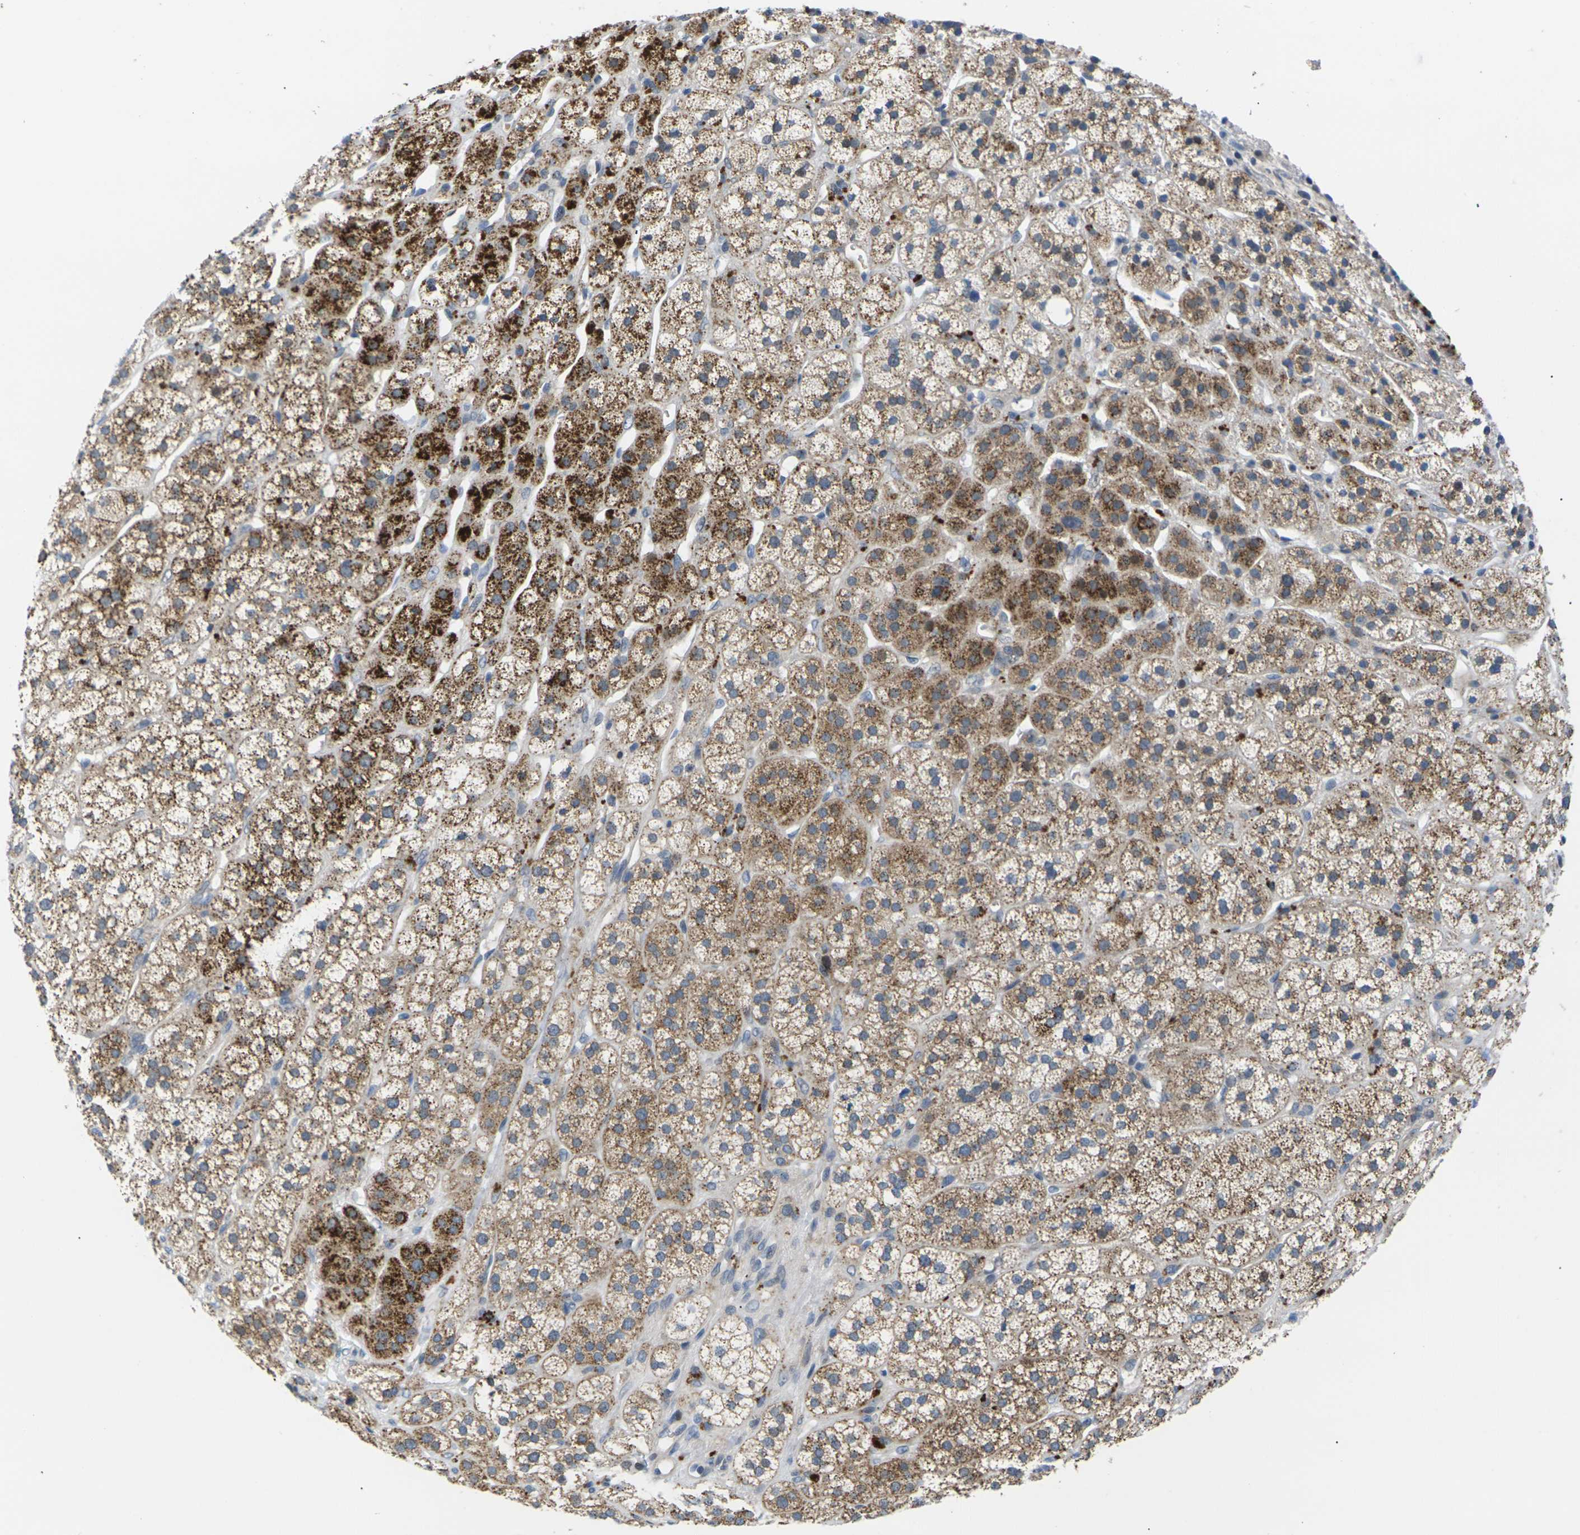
{"staining": {"intensity": "strong", "quantity": ">75%", "location": "cytoplasmic/membranous,nuclear"}, "tissue": "adrenal gland", "cell_type": "Glandular cells", "image_type": "normal", "snomed": [{"axis": "morphology", "description": "Normal tissue, NOS"}, {"axis": "topography", "description": "Adrenal gland"}], "caption": "Immunohistochemistry (IHC) micrograph of normal adrenal gland: adrenal gland stained using IHC displays high levels of strong protein expression localized specifically in the cytoplasmic/membranous,nuclear of glandular cells, appearing as a cytoplasmic/membranous,nuclear brown color.", "gene": "RPS6KA3", "patient": {"sex": "male", "age": 56}}